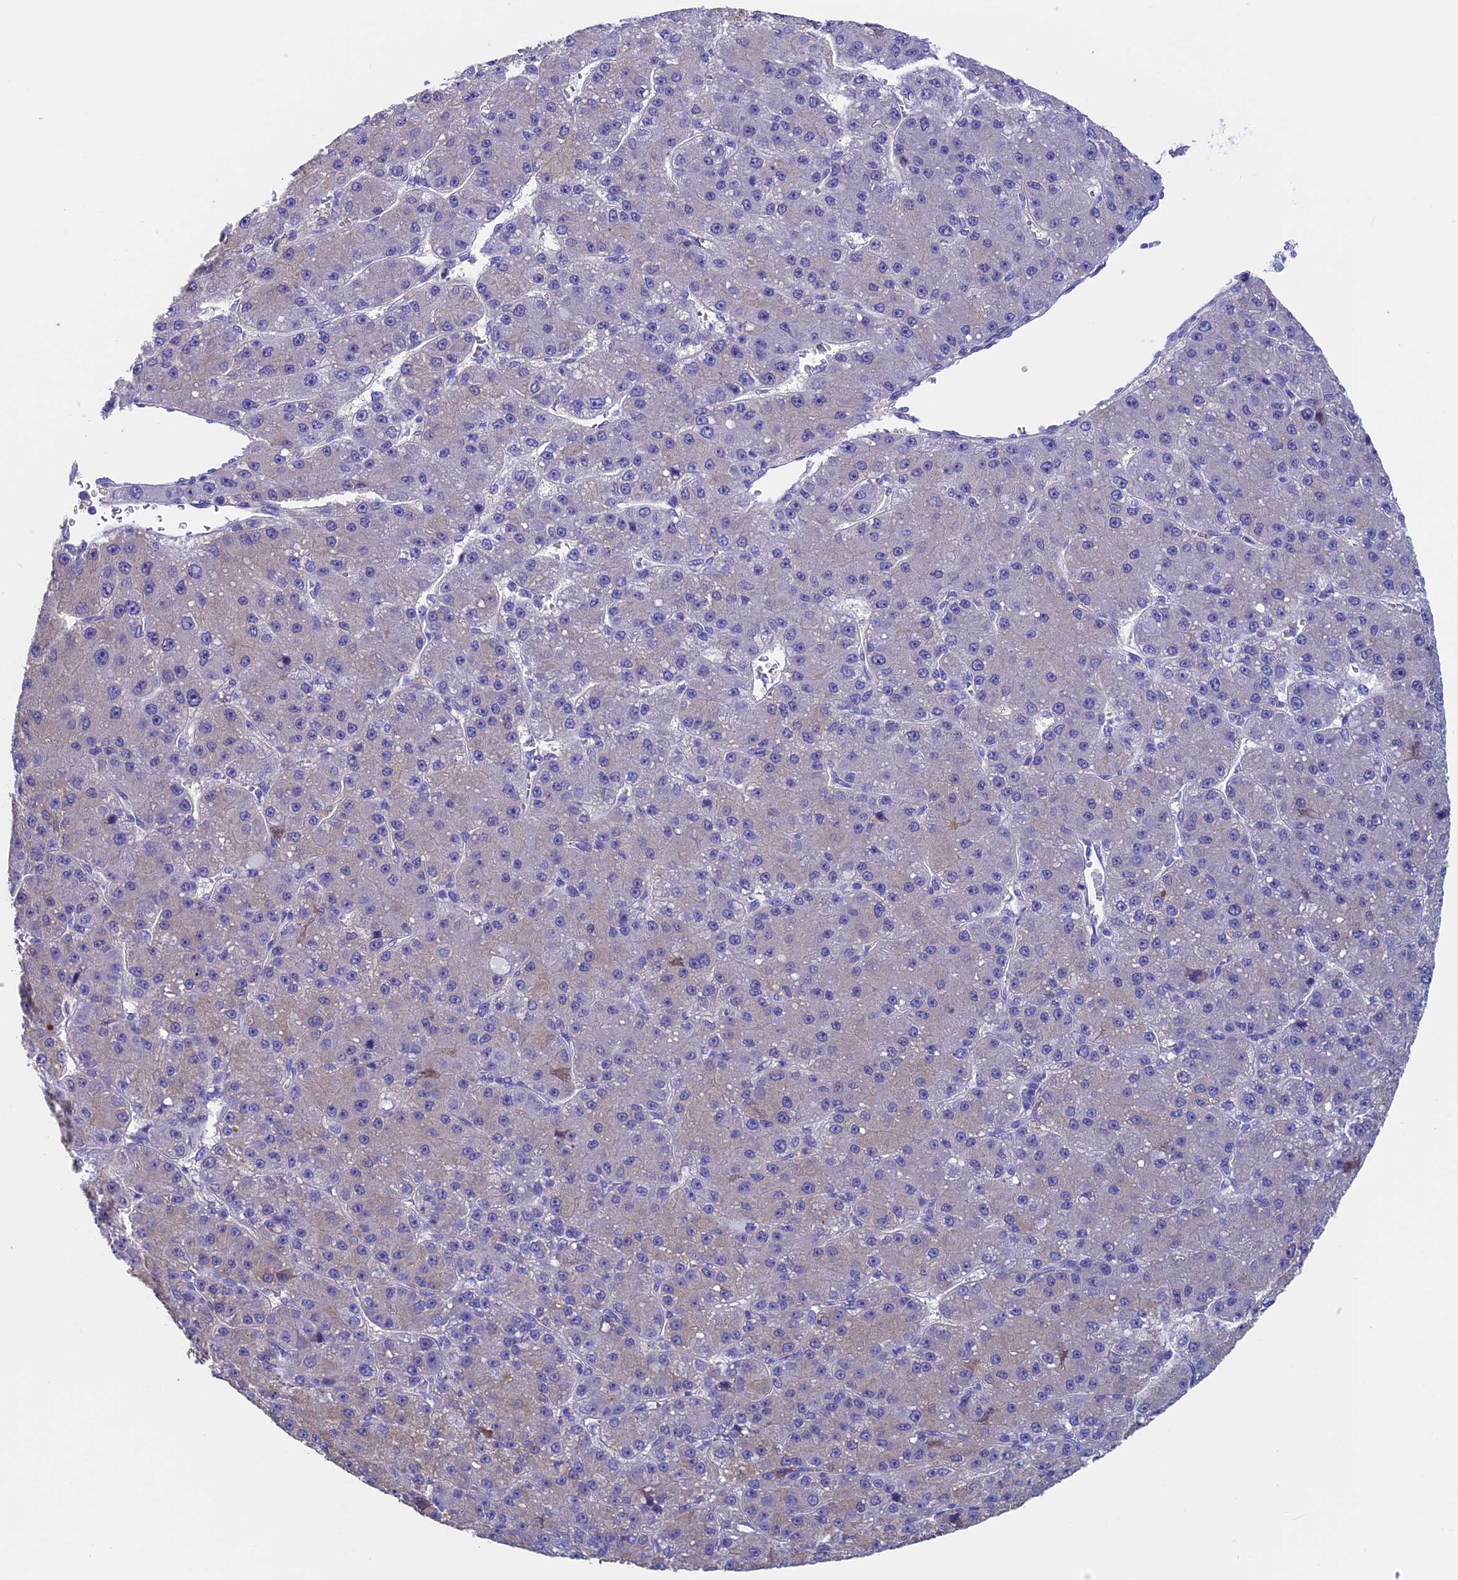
{"staining": {"intensity": "negative", "quantity": "none", "location": "none"}, "tissue": "liver cancer", "cell_type": "Tumor cells", "image_type": "cancer", "snomed": [{"axis": "morphology", "description": "Carcinoma, Hepatocellular, NOS"}, {"axis": "topography", "description": "Liver"}], "caption": "Liver cancer was stained to show a protein in brown. There is no significant positivity in tumor cells.", "gene": "ADH7", "patient": {"sex": "male", "age": 67}}